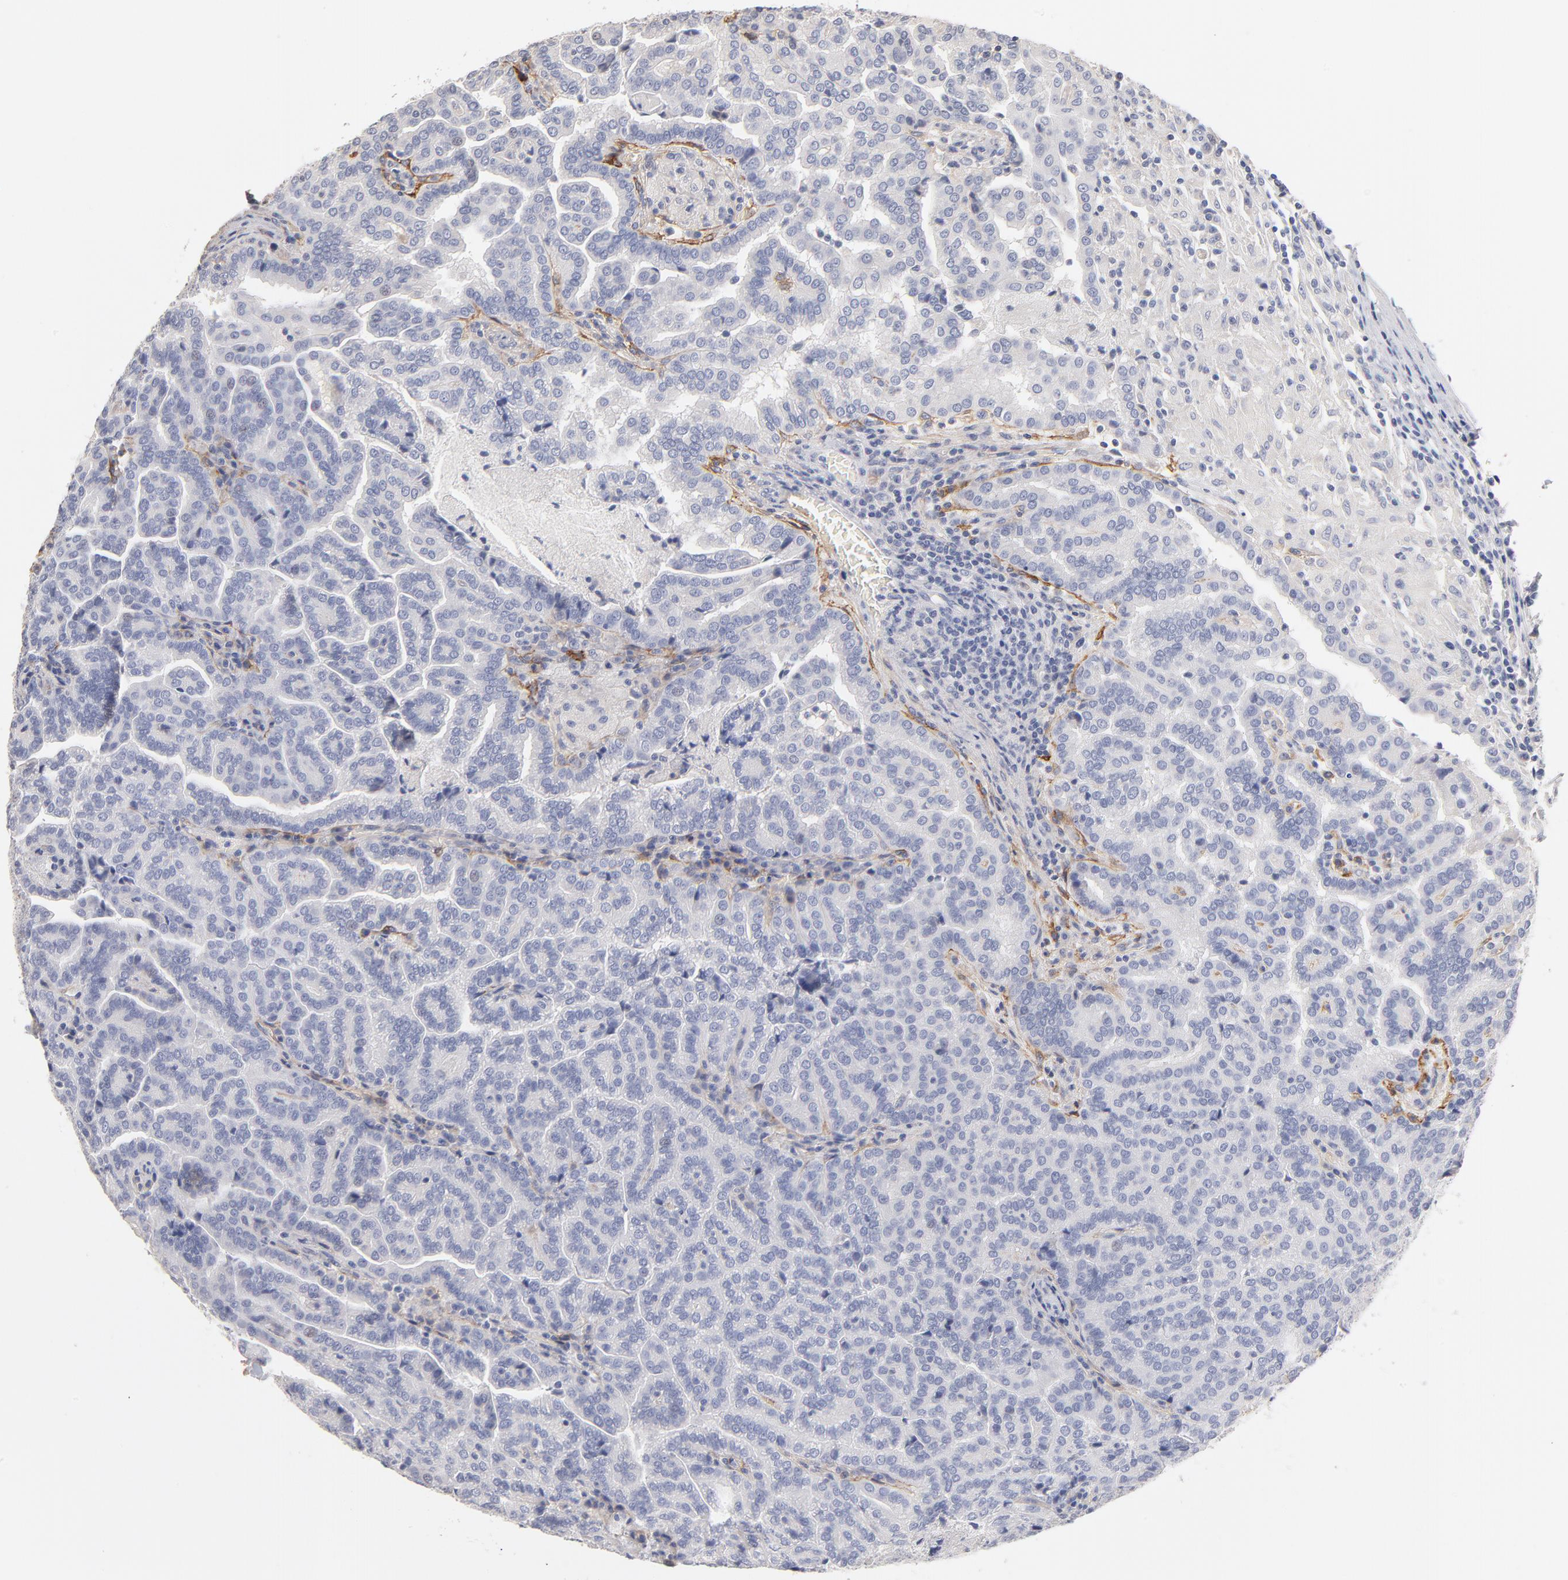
{"staining": {"intensity": "negative", "quantity": "none", "location": "none"}, "tissue": "renal cancer", "cell_type": "Tumor cells", "image_type": "cancer", "snomed": [{"axis": "morphology", "description": "Adenocarcinoma, NOS"}, {"axis": "topography", "description": "Kidney"}], "caption": "High magnification brightfield microscopy of adenocarcinoma (renal) stained with DAB (3,3'-diaminobenzidine) (brown) and counterstained with hematoxylin (blue): tumor cells show no significant expression.", "gene": "ITGA8", "patient": {"sex": "male", "age": 61}}